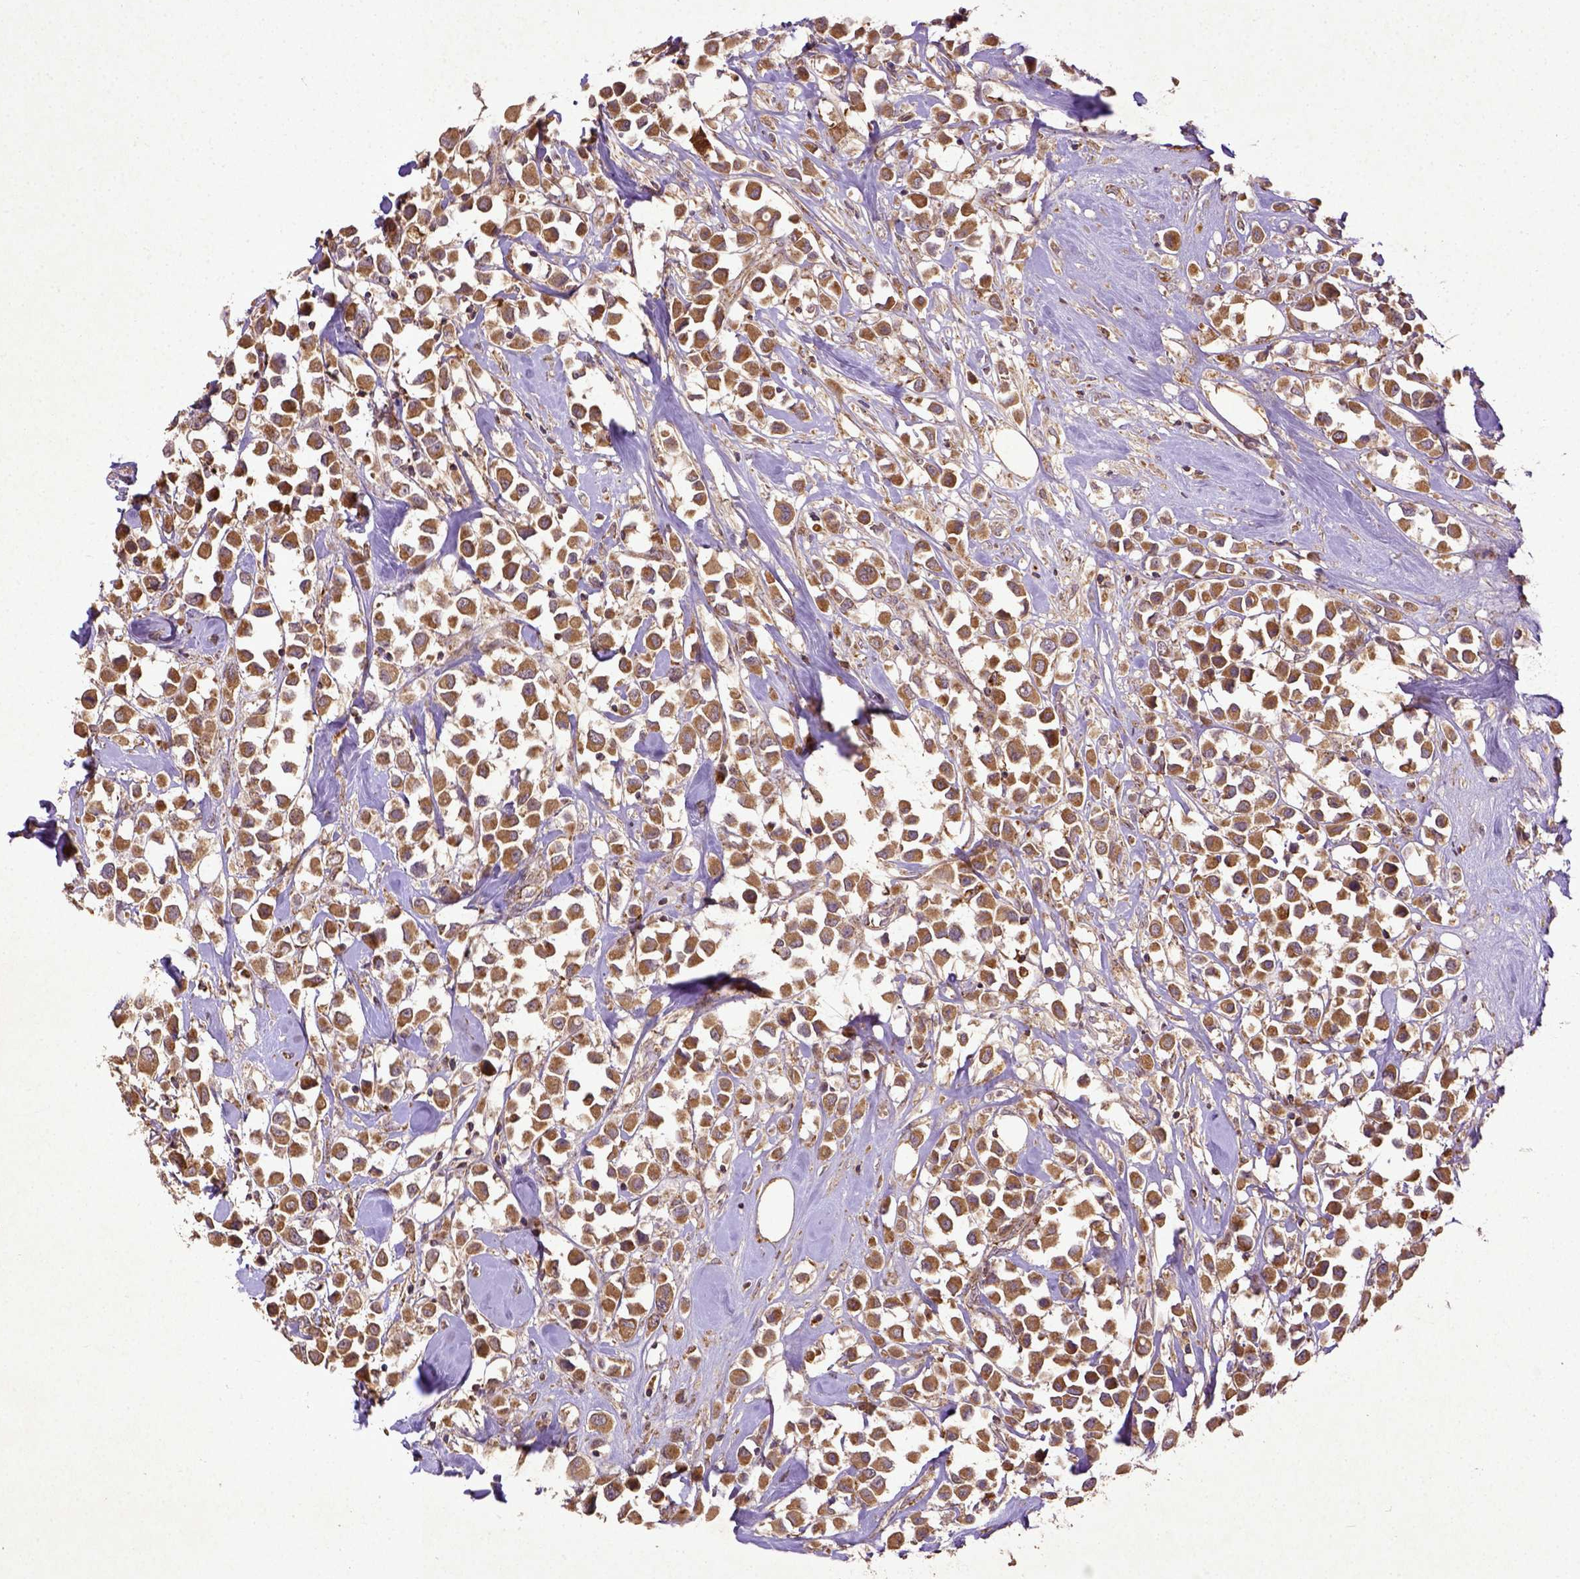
{"staining": {"intensity": "moderate", "quantity": ">75%", "location": "cytoplasmic/membranous"}, "tissue": "breast cancer", "cell_type": "Tumor cells", "image_type": "cancer", "snomed": [{"axis": "morphology", "description": "Duct carcinoma"}, {"axis": "topography", "description": "Breast"}], "caption": "This micrograph exhibits immunohistochemistry staining of breast infiltrating ductal carcinoma, with medium moderate cytoplasmic/membranous positivity in about >75% of tumor cells.", "gene": "MT-CO1", "patient": {"sex": "female", "age": 61}}